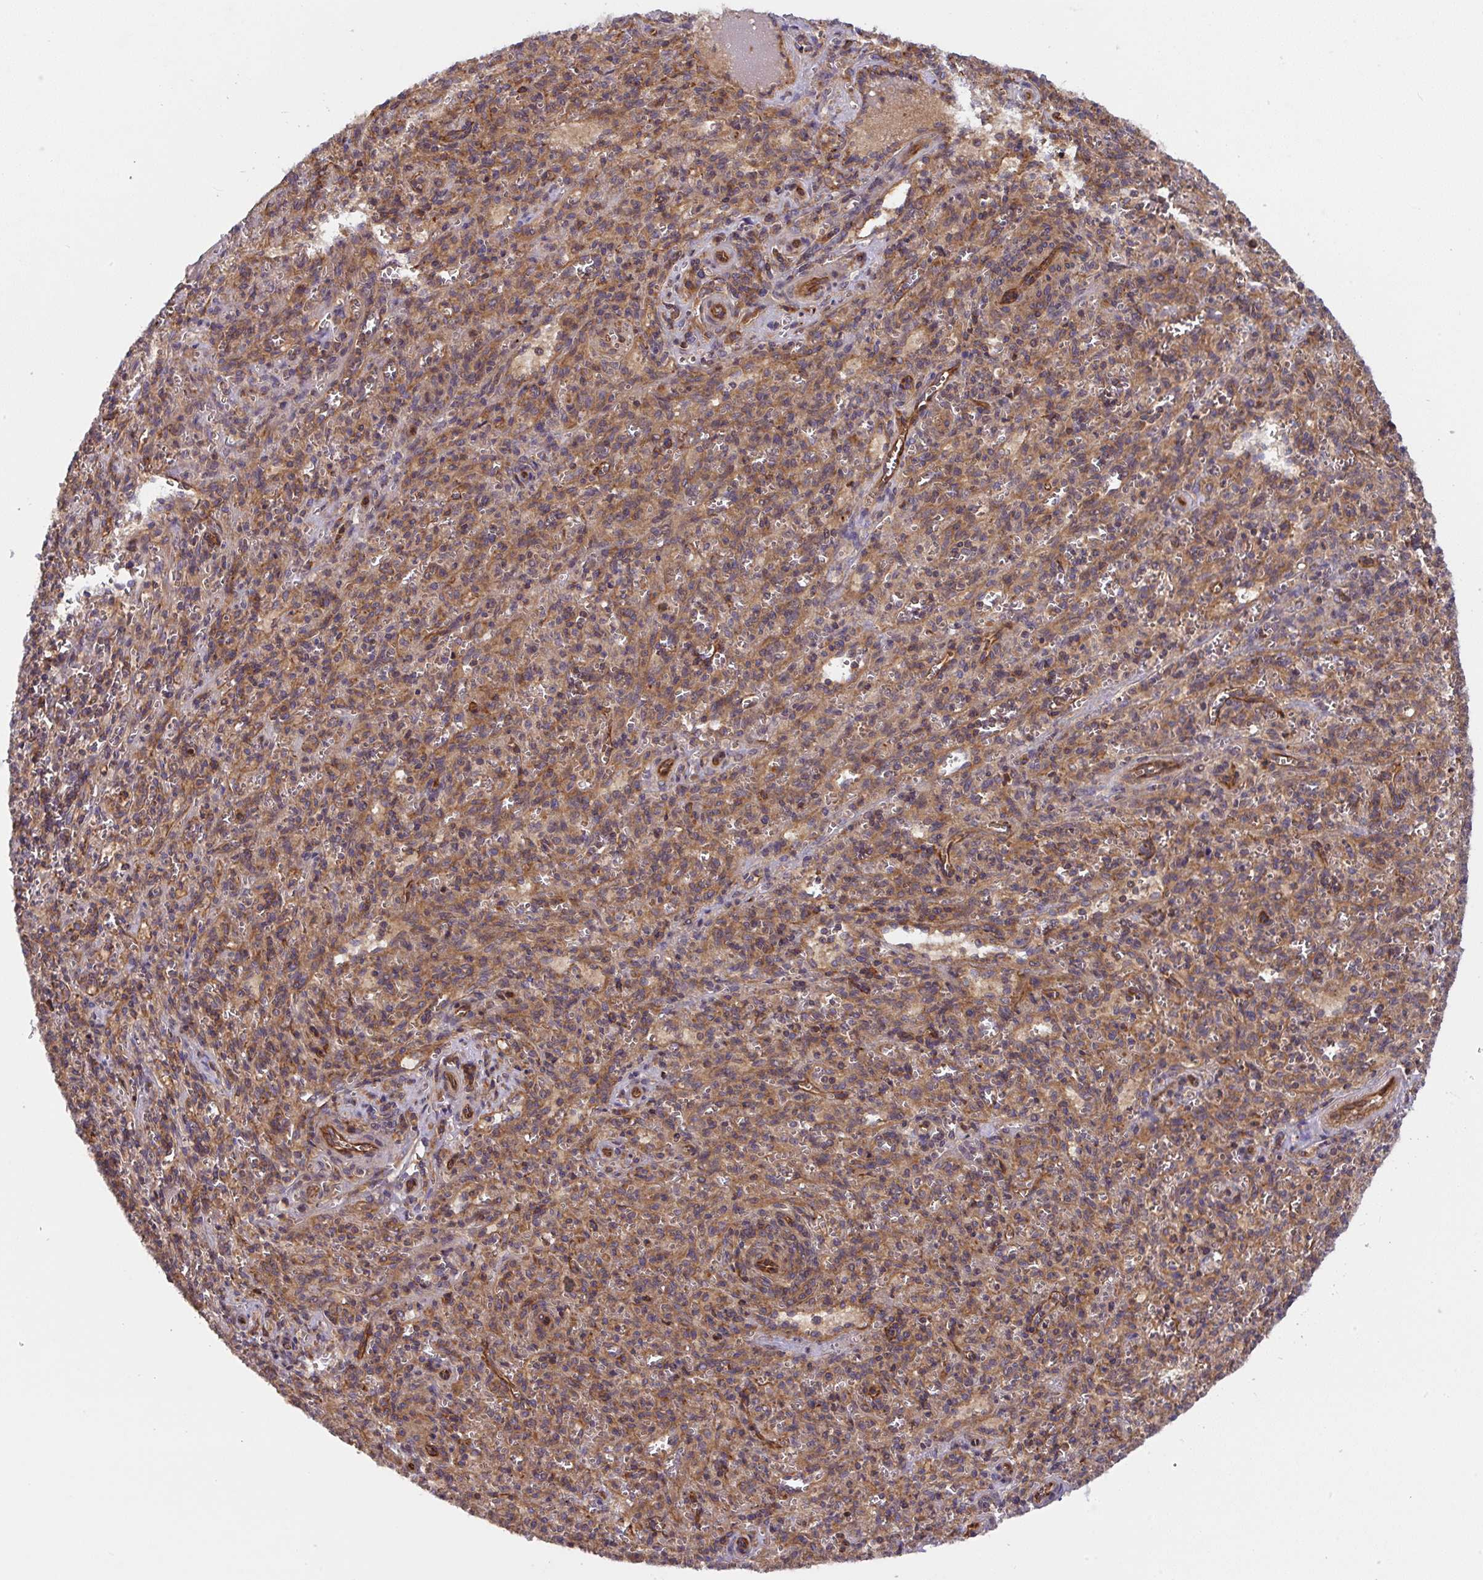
{"staining": {"intensity": "weak", "quantity": "25%-75%", "location": "cytoplasmic/membranous"}, "tissue": "spleen", "cell_type": "Cells in red pulp", "image_type": "normal", "snomed": [{"axis": "morphology", "description": "Normal tissue, NOS"}, {"axis": "topography", "description": "Spleen"}], "caption": "Protein analysis of normal spleen shows weak cytoplasmic/membranous staining in approximately 25%-75% of cells in red pulp.", "gene": "APOBEC3D", "patient": {"sex": "female", "age": 26}}